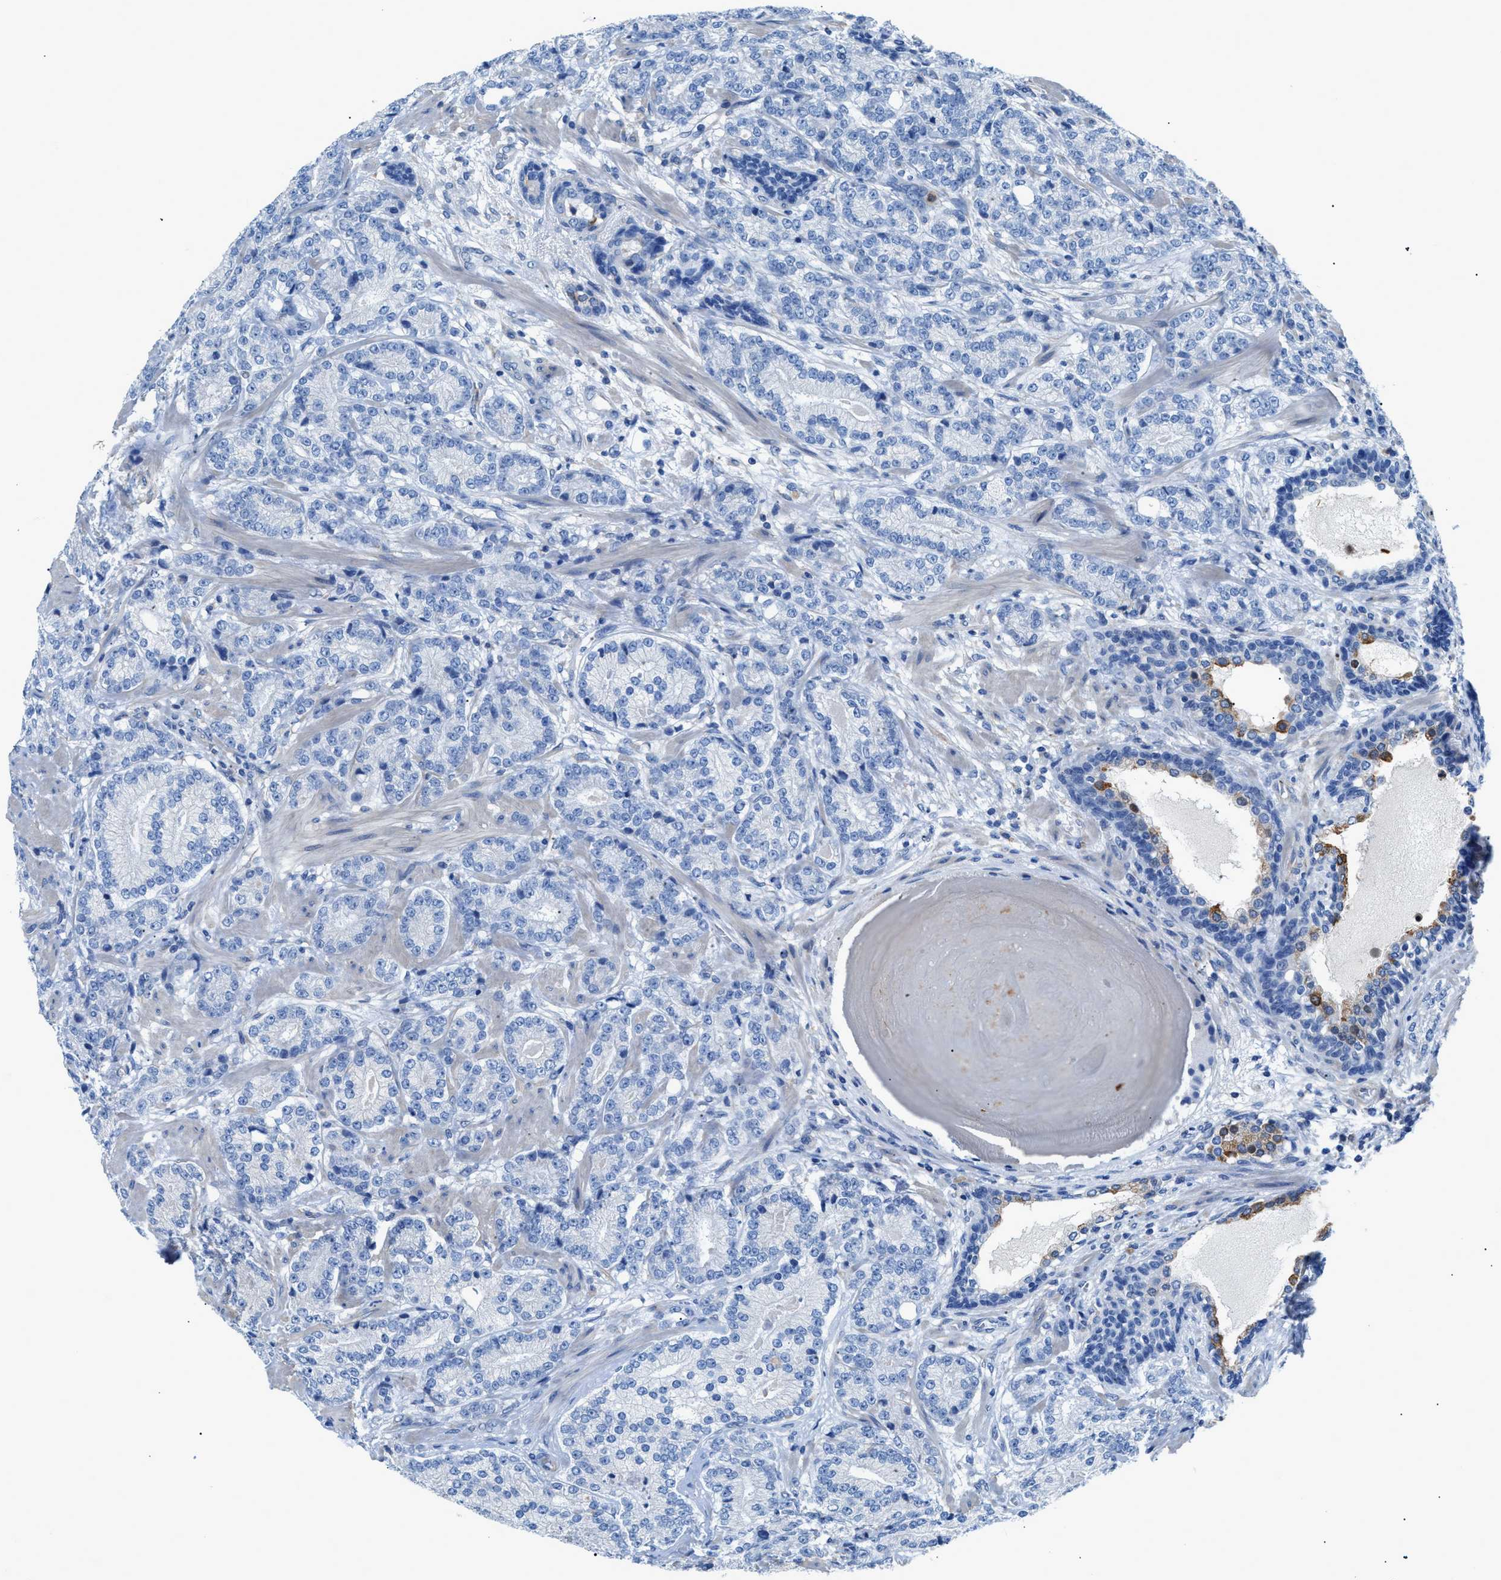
{"staining": {"intensity": "negative", "quantity": "none", "location": "none"}, "tissue": "prostate cancer", "cell_type": "Tumor cells", "image_type": "cancer", "snomed": [{"axis": "morphology", "description": "Adenocarcinoma, High grade"}, {"axis": "topography", "description": "Prostate"}], "caption": "An image of adenocarcinoma (high-grade) (prostate) stained for a protein displays no brown staining in tumor cells.", "gene": "ITPR1", "patient": {"sex": "male", "age": 61}}